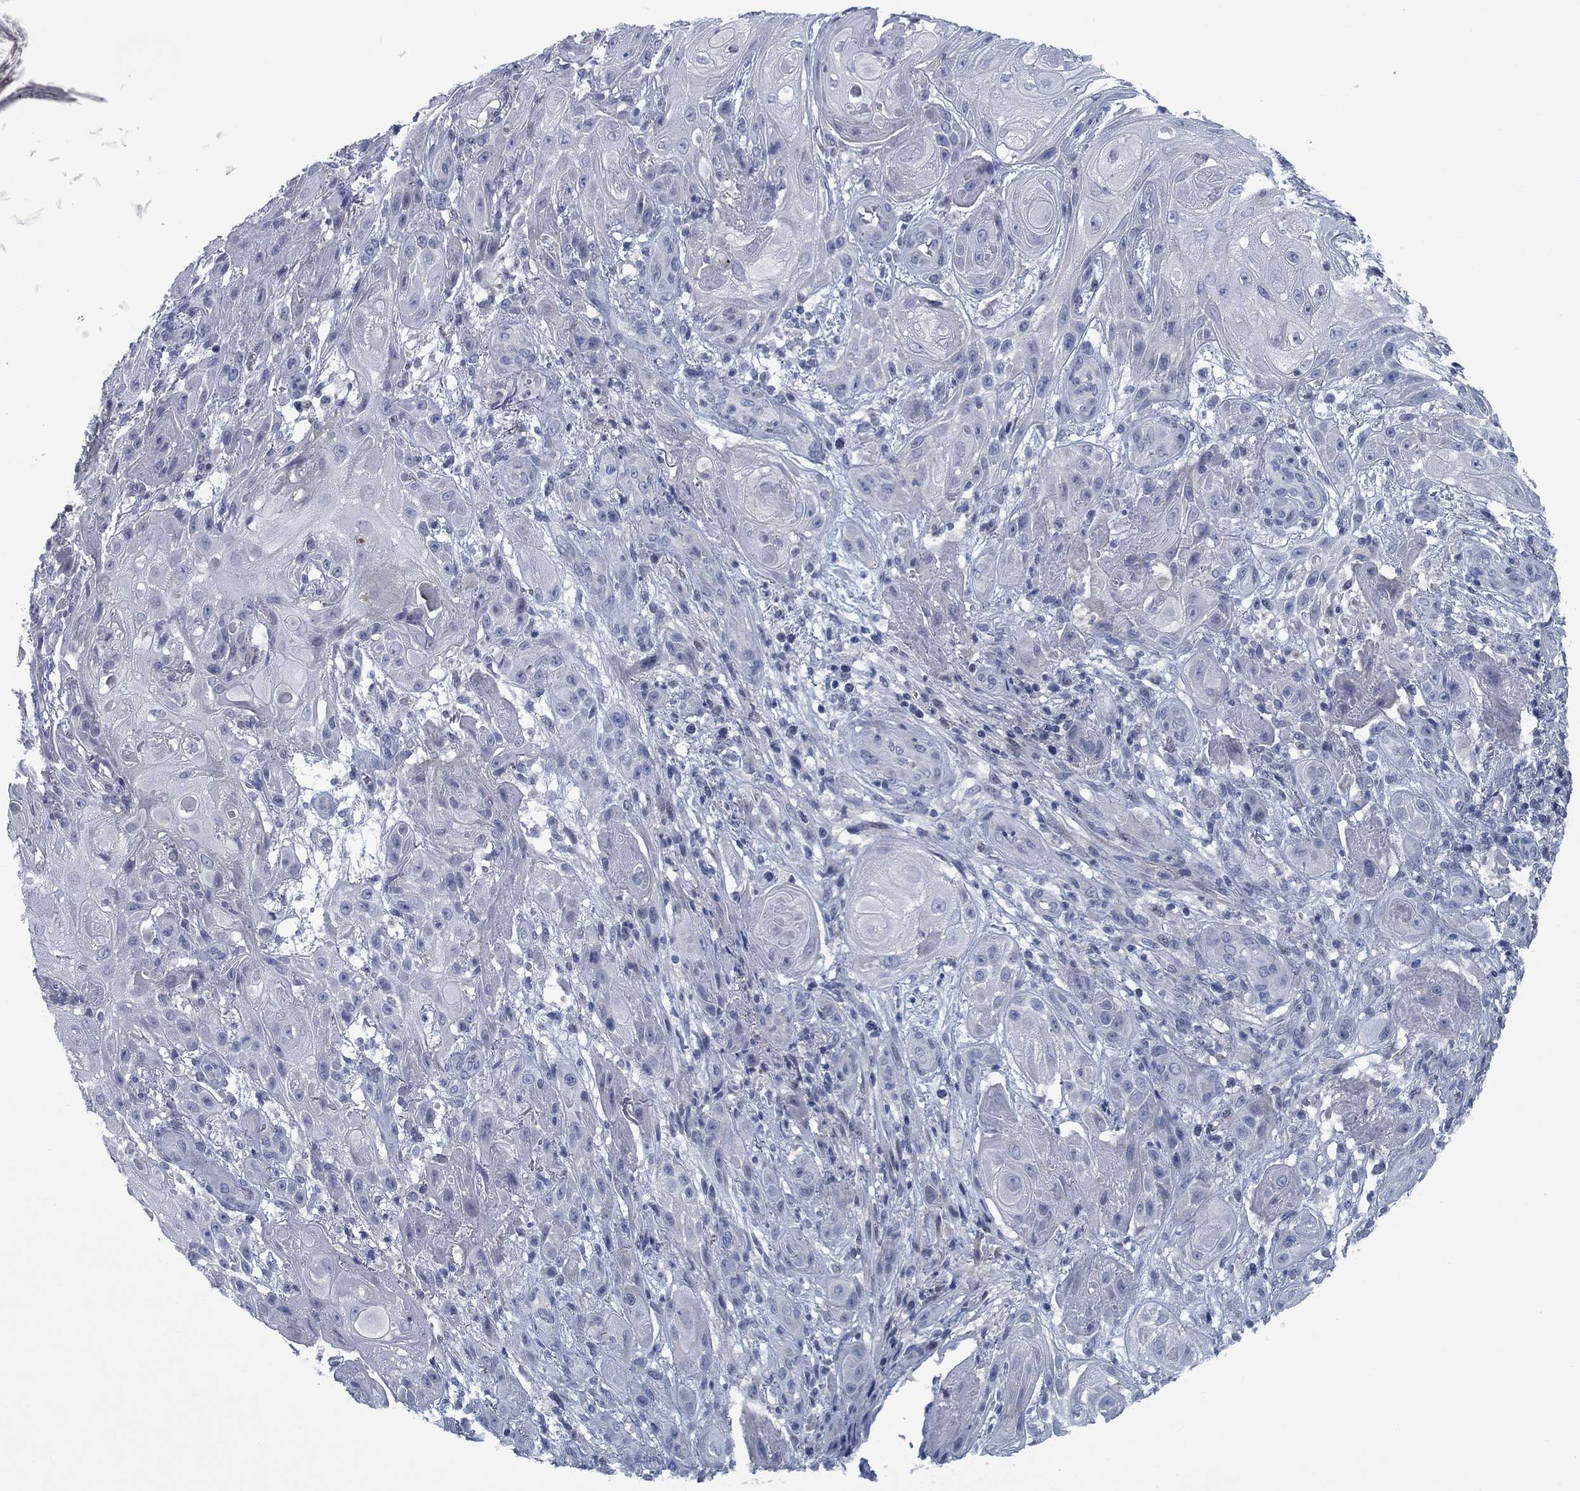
{"staining": {"intensity": "negative", "quantity": "none", "location": "none"}, "tissue": "skin cancer", "cell_type": "Tumor cells", "image_type": "cancer", "snomed": [{"axis": "morphology", "description": "Squamous cell carcinoma, NOS"}, {"axis": "topography", "description": "Skin"}], "caption": "Tumor cells are negative for brown protein staining in squamous cell carcinoma (skin).", "gene": "PNMA8A", "patient": {"sex": "male", "age": 62}}